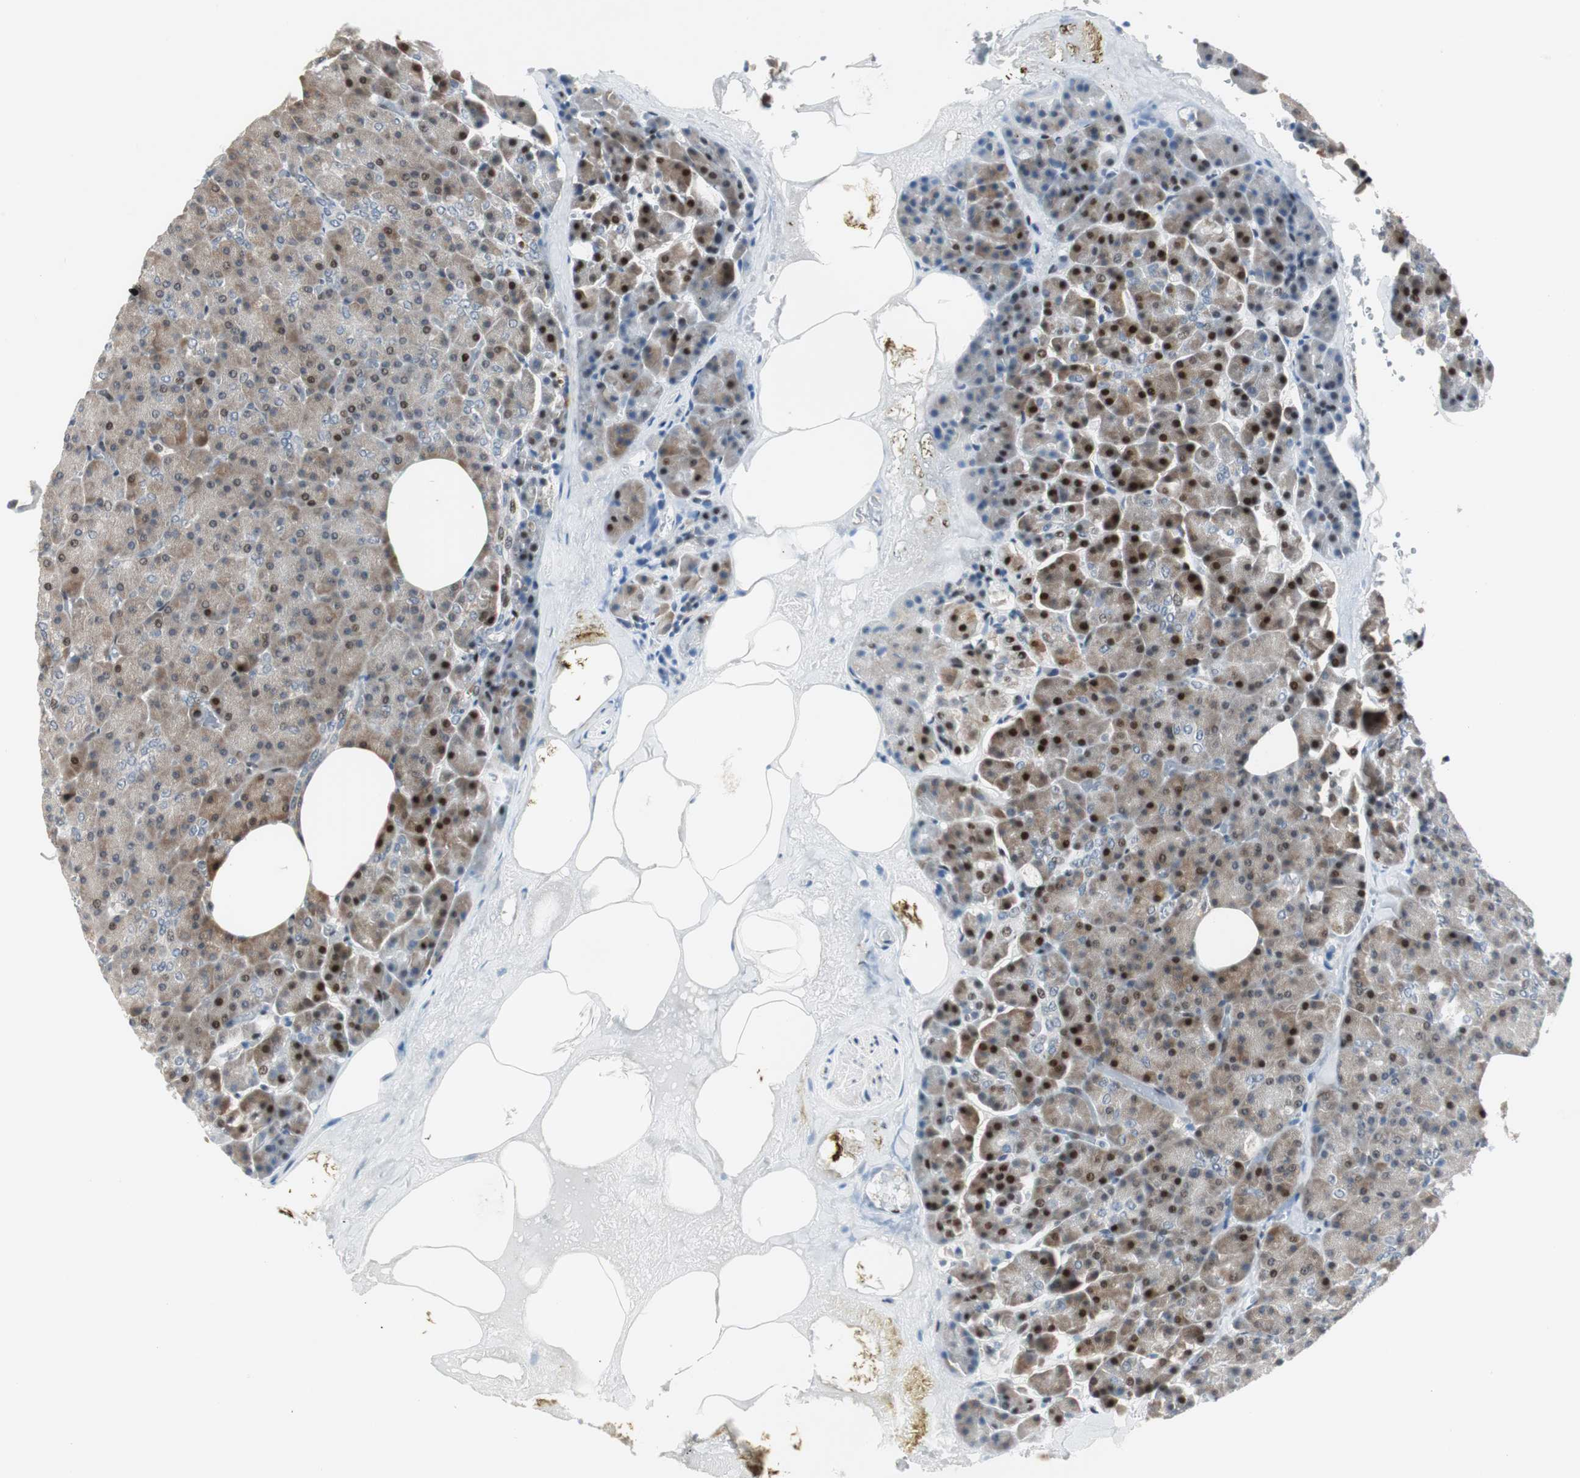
{"staining": {"intensity": "strong", "quantity": "25%-75%", "location": "cytoplasmic/membranous,nuclear"}, "tissue": "pancreas", "cell_type": "Exocrine glandular cells", "image_type": "normal", "snomed": [{"axis": "morphology", "description": "Normal tissue, NOS"}, {"axis": "topography", "description": "Pancreas"}], "caption": "An image showing strong cytoplasmic/membranous,nuclear expression in approximately 25%-75% of exocrine glandular cells in benign pancreas, as visualized by brown immunohistochemical staining.", "gene": "RAD1", "patient": {"sex": "female", "age": 35}}